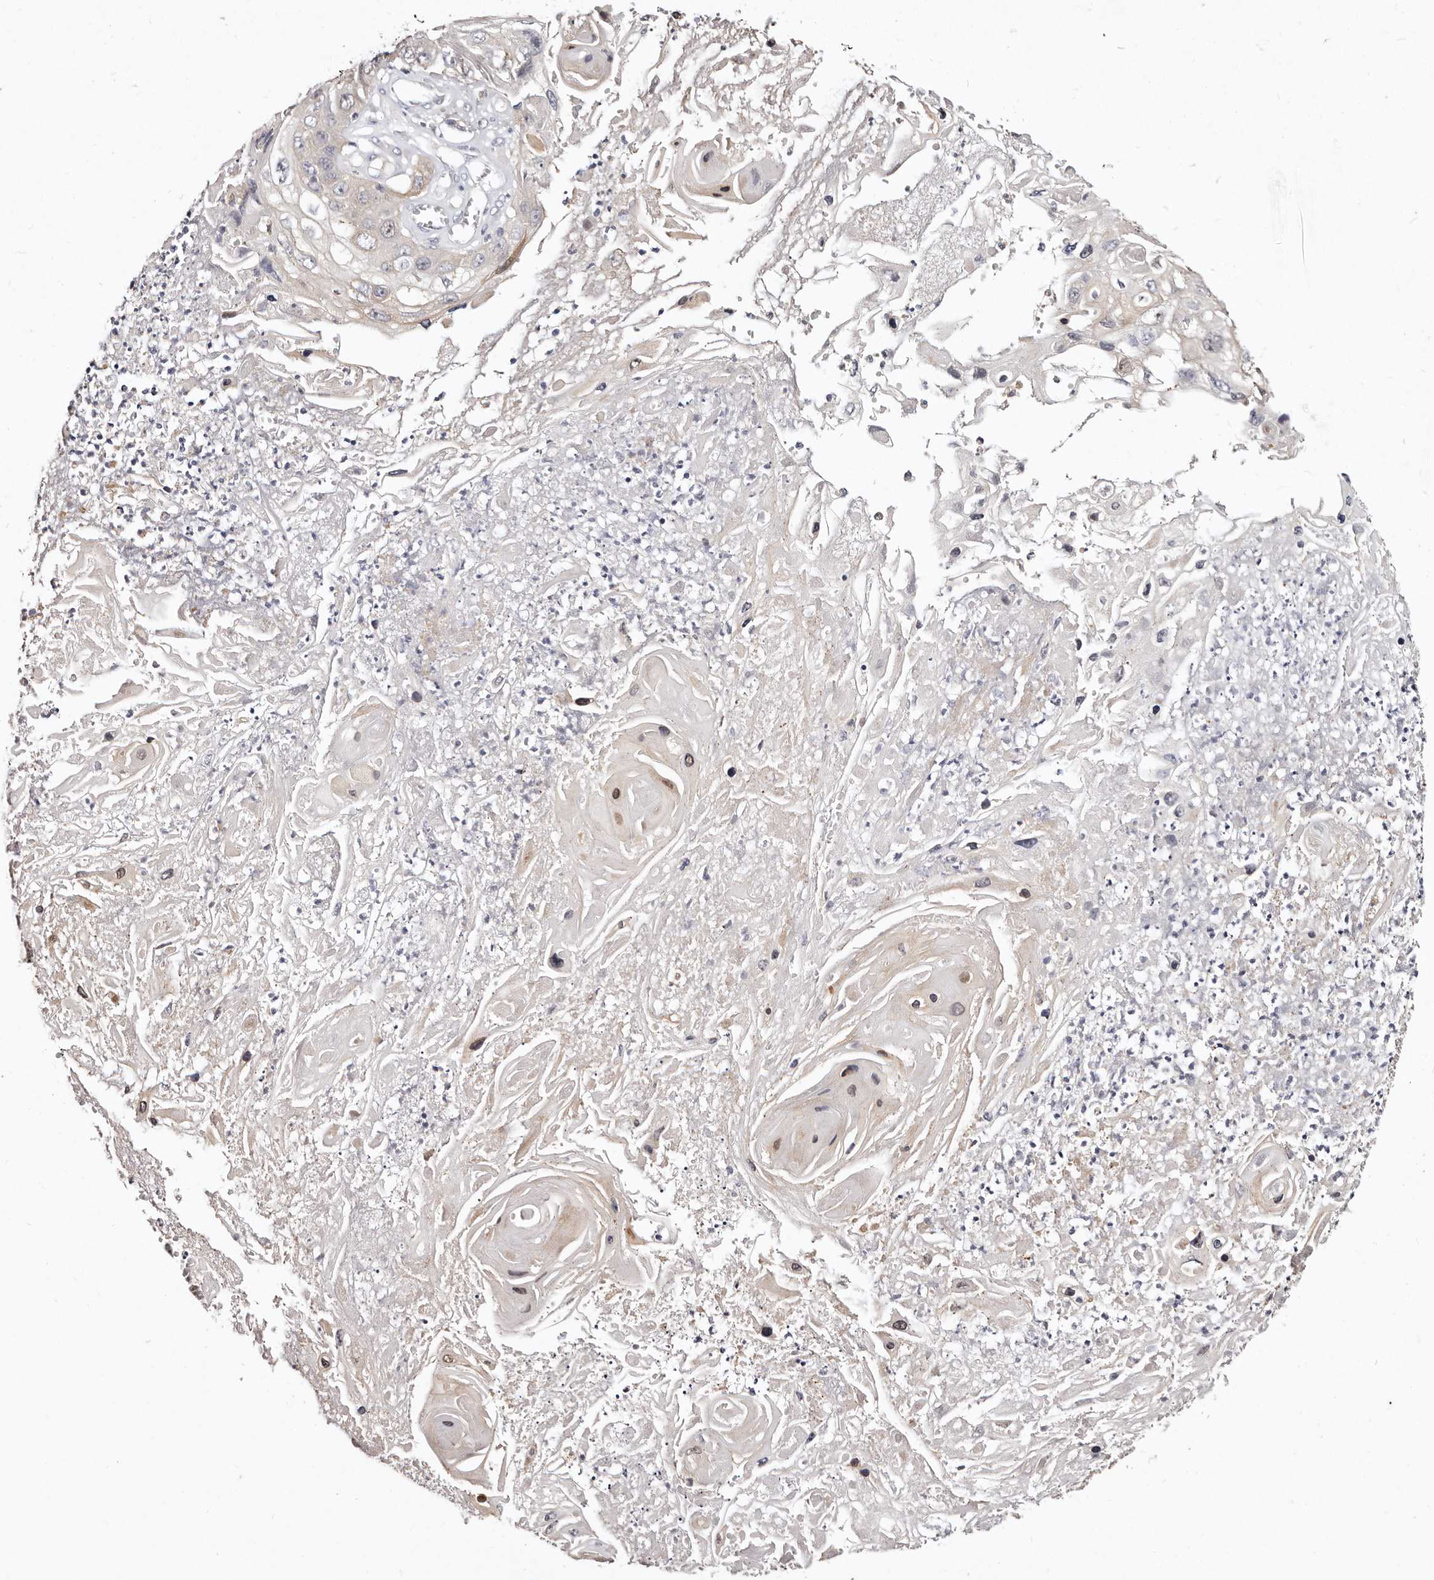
{"staining": {"intensity": "negative", "quantity": "none", "location": "none"}, "tissue": "skin cancer", "cell_type": "Tumor cells", "image_type": "cancer", "snomed": [{"axis": "morphology", "description": "Squamous cell carcinoma, NOS"}, {"axis": "topography", "description": "Skin"}], "caption": "Skin squamous cell carcinoma stained for a protein using immunohistochemistry (IHC) demonstrates no staining tumor cells.", "gene": "MRPS33", "patient": {"sex": "male", "age": 55}}